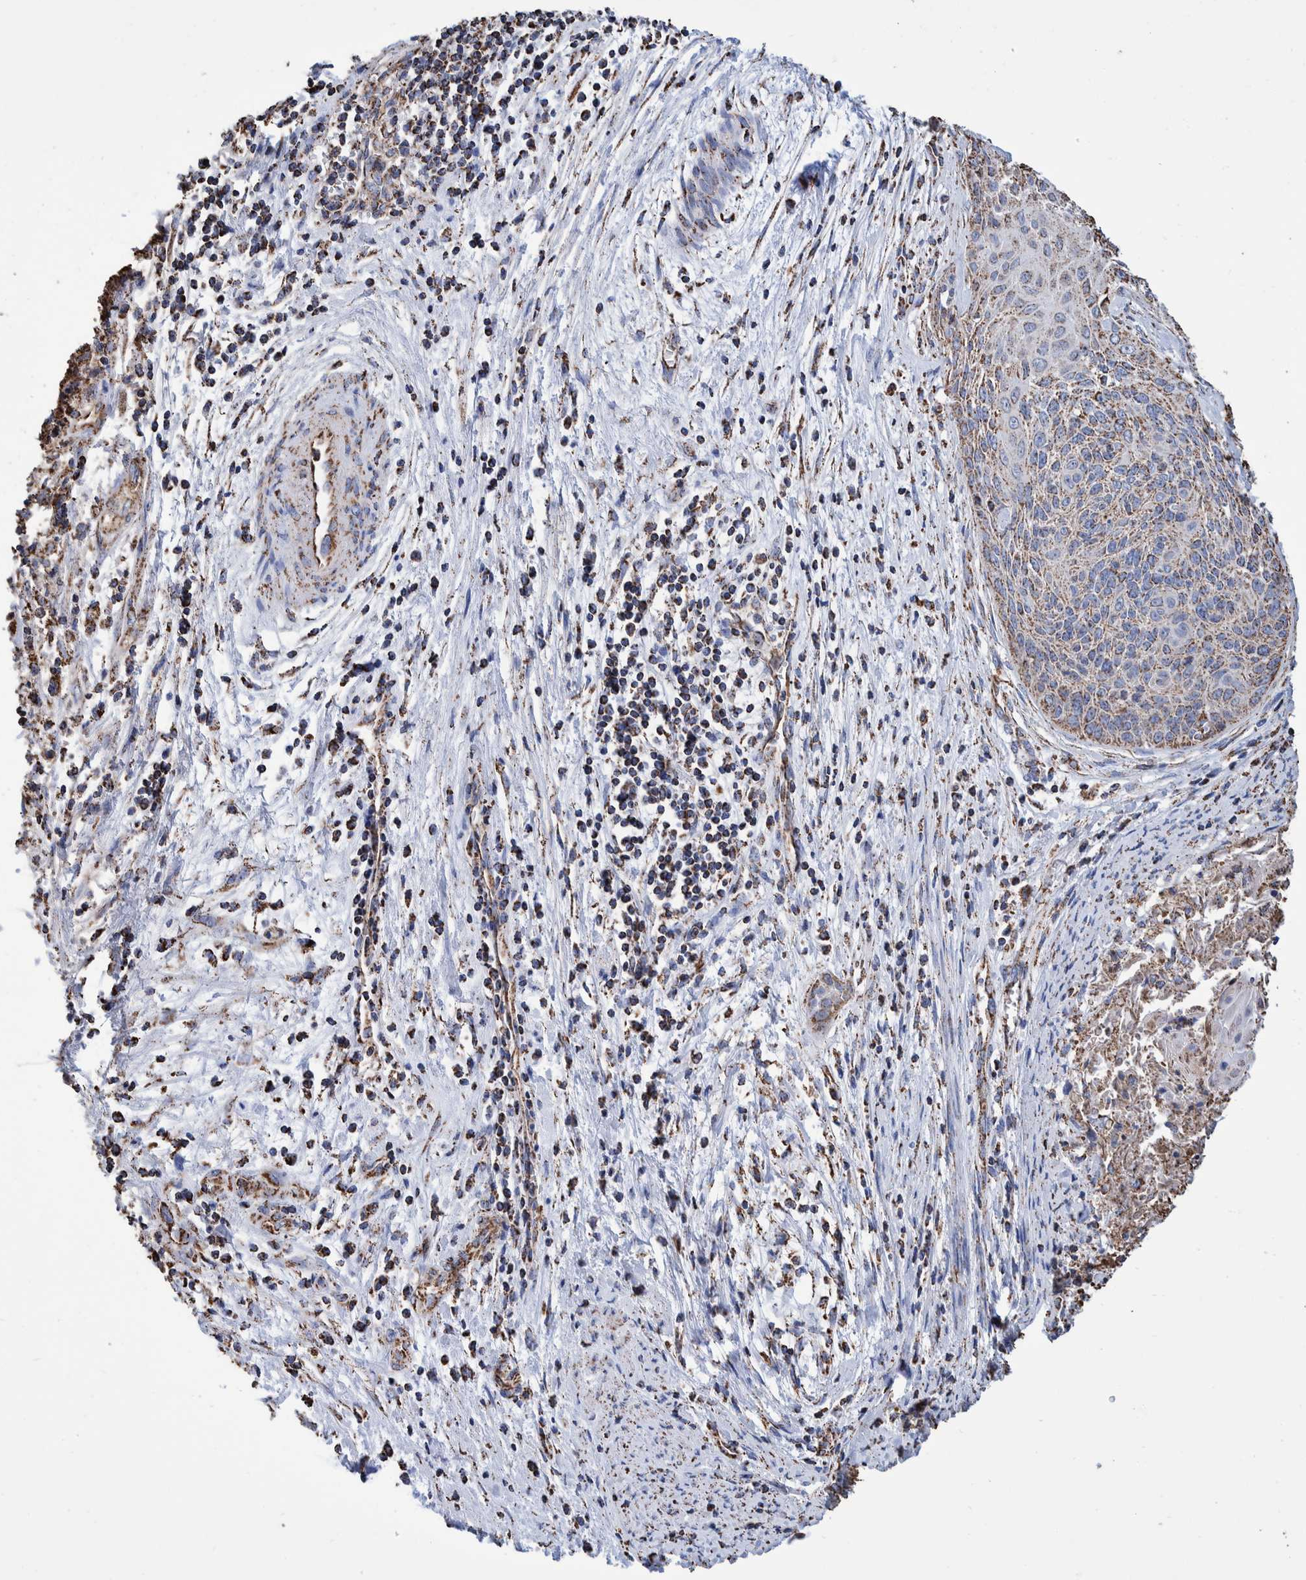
{"staining": {"intensity": "strong", "quantity": ">75%", "location": "cytoplasmic/membranous"}, "tissue": "cervical cancer", "cell_type": "Tumor cells", "image_type": "cancer", "snomed": [{"axis": "morphology", "description": "Squamous cell carcinoma, NOS"}, {"axis": "topography", "description": "Cervix"}], "caption": "Cervical cancer (squamous cell carcinoma) was stained to show a protein in brown. There is high levels of strong cytoplasmic/membranous staining in approximately >75% of tumor cells. Nuclei are stained in blue.", "gene": "VPS26C", "patient": {"sex": "female", "age": 55}}